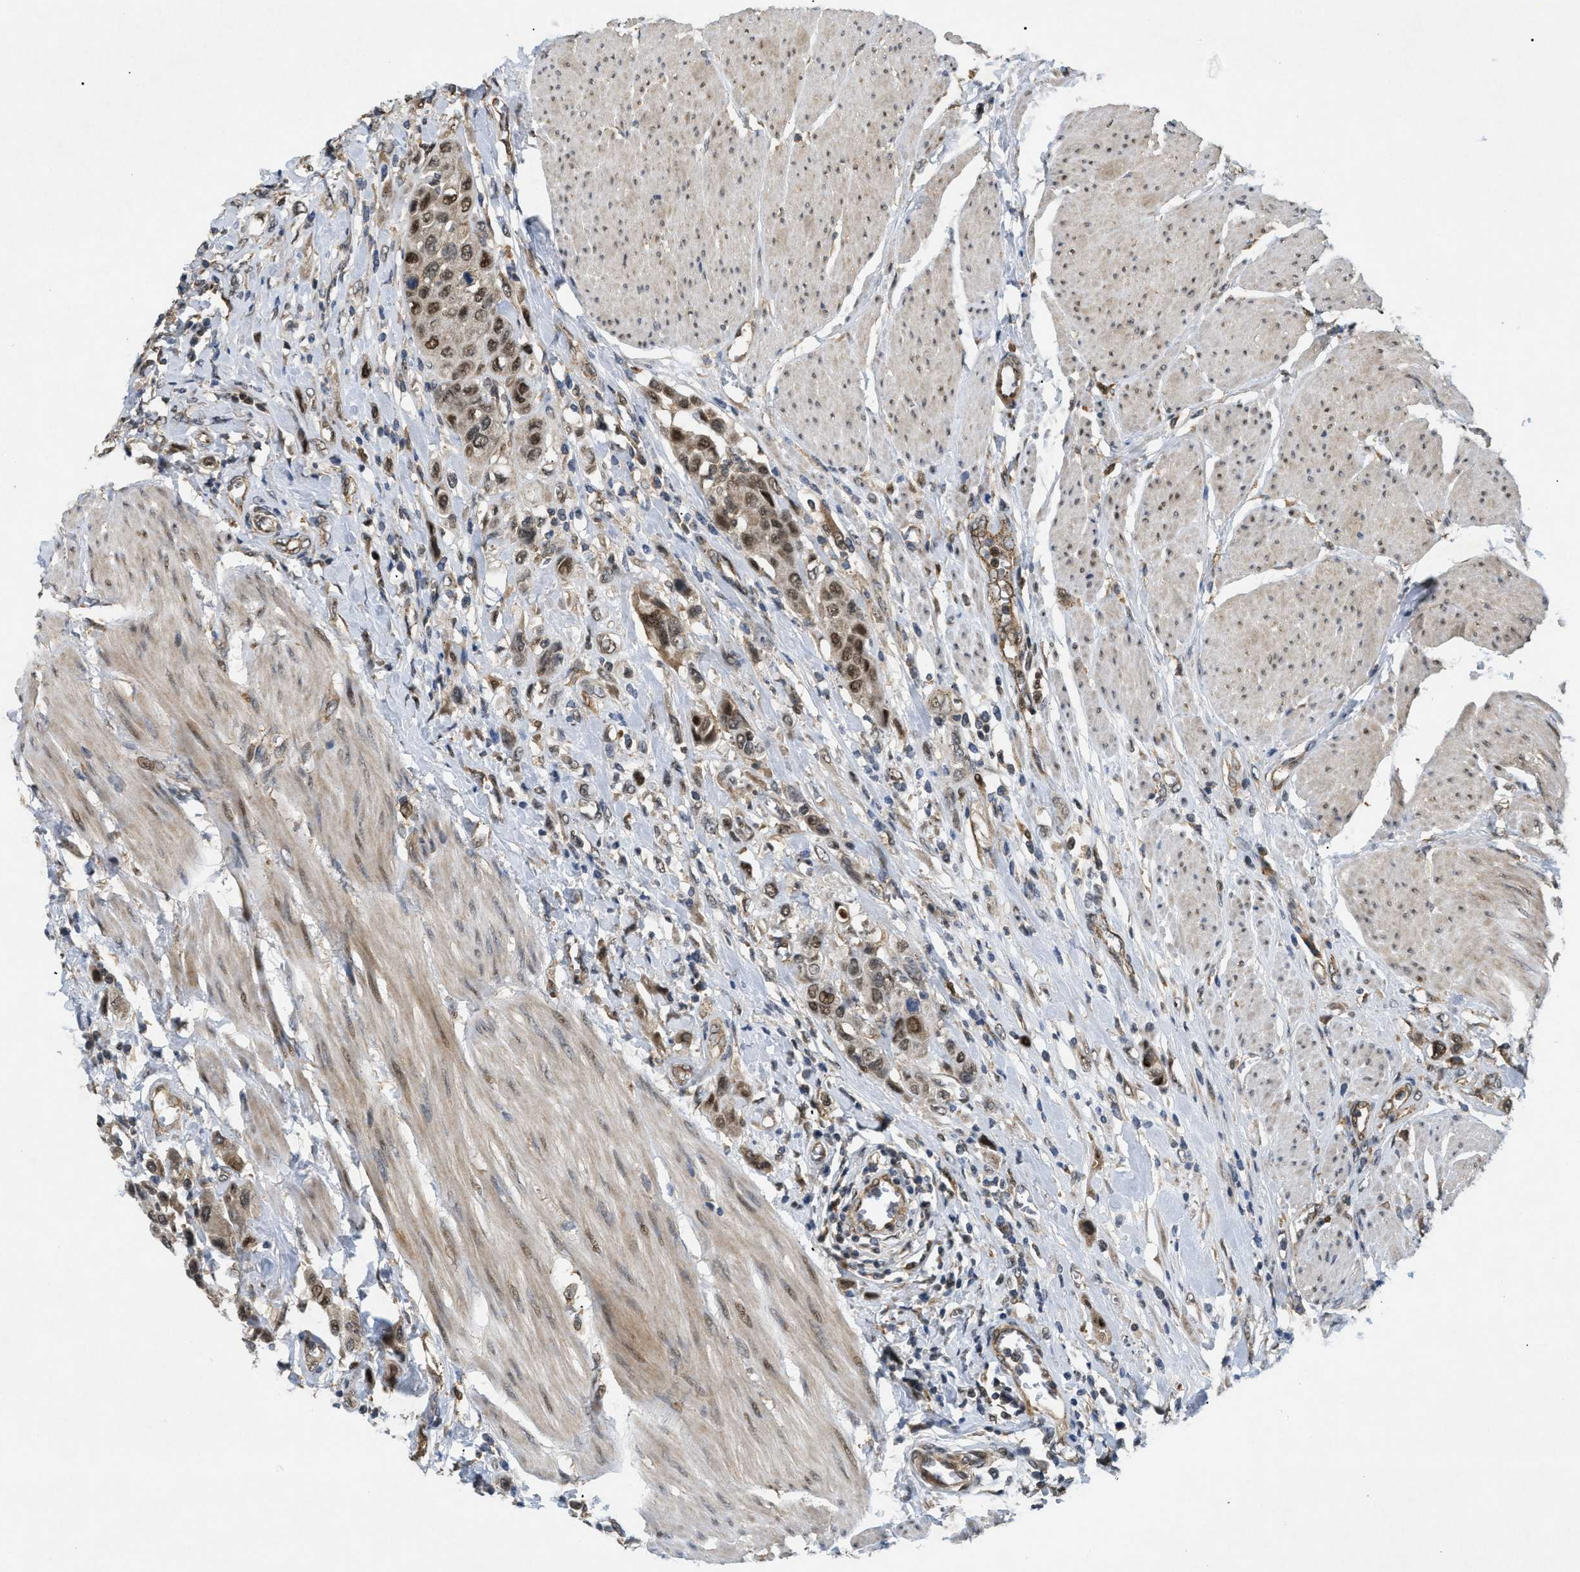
{"staining": {"intensity": "strong", "quantity": ">75%", "location": "cytoplasmic/membranous,nuclear"}, "tissue": "urothelial cancer", "cell_type": "Tumor cells", "image_type": "cancer", "snomed": [{"axis": "morphology", "description": "Urothelial carcinoma, High grade"}, {"axis": "topography", "description": "Urinary bladder"}], "caption": "Immunohistochemistry photomicrograph of neoplastic tissue: human urothelial cancer stained using IHC displays high levels of strong protein expression localized specifically in the cytoplasmic/membranous and nuclear of tumor cells, appearing as a cytoplasmic/membranous and nuclear brown color.", "gene": "PDGFB", "patient": {"sex": "male", "age": 50}}